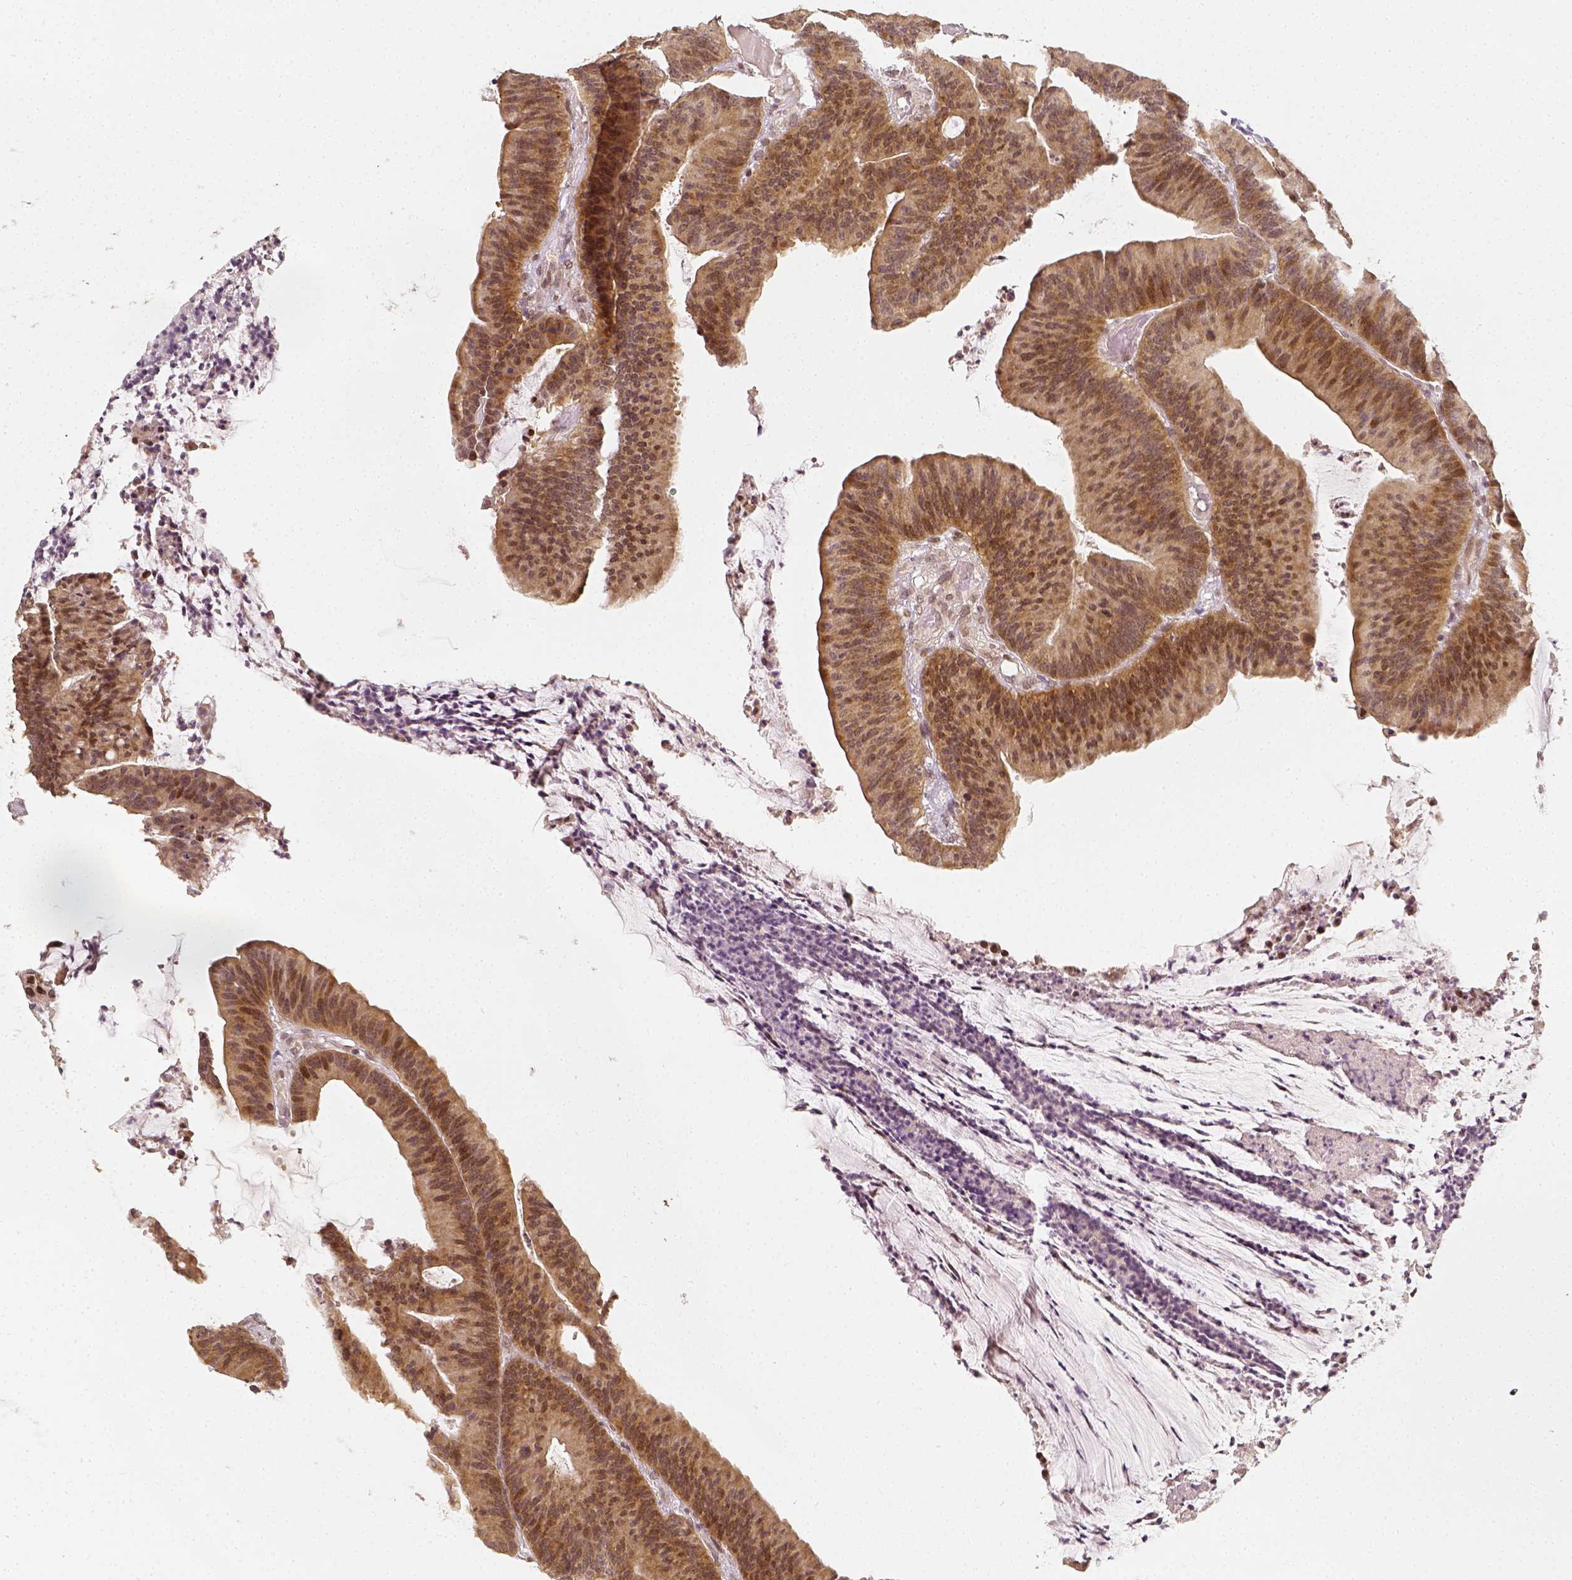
{"staining": {"intensity": "moderate", "quantity": ">75%", "location": "cytoplasmic/membranous,nuclear"}, "tissue": "colorectal cancer", "cell_type": "Tumor cells", "image_type": "cancer", "snomed": [{"axis": "morphology", "description": "Adenocarcinoma, NOS"}, {"axis": "topography", "description": "Colon"}], "caption": "A high-resolution photomicrograph shows IHC staining of colorectal cancer (adenocarcinoma), which shows moderate cytoplasmic/membranous and nuclear staining in about >75% of tumor cells.", "gene": "ZMAT3", "patient": {"sex": "female", "age": 78}}